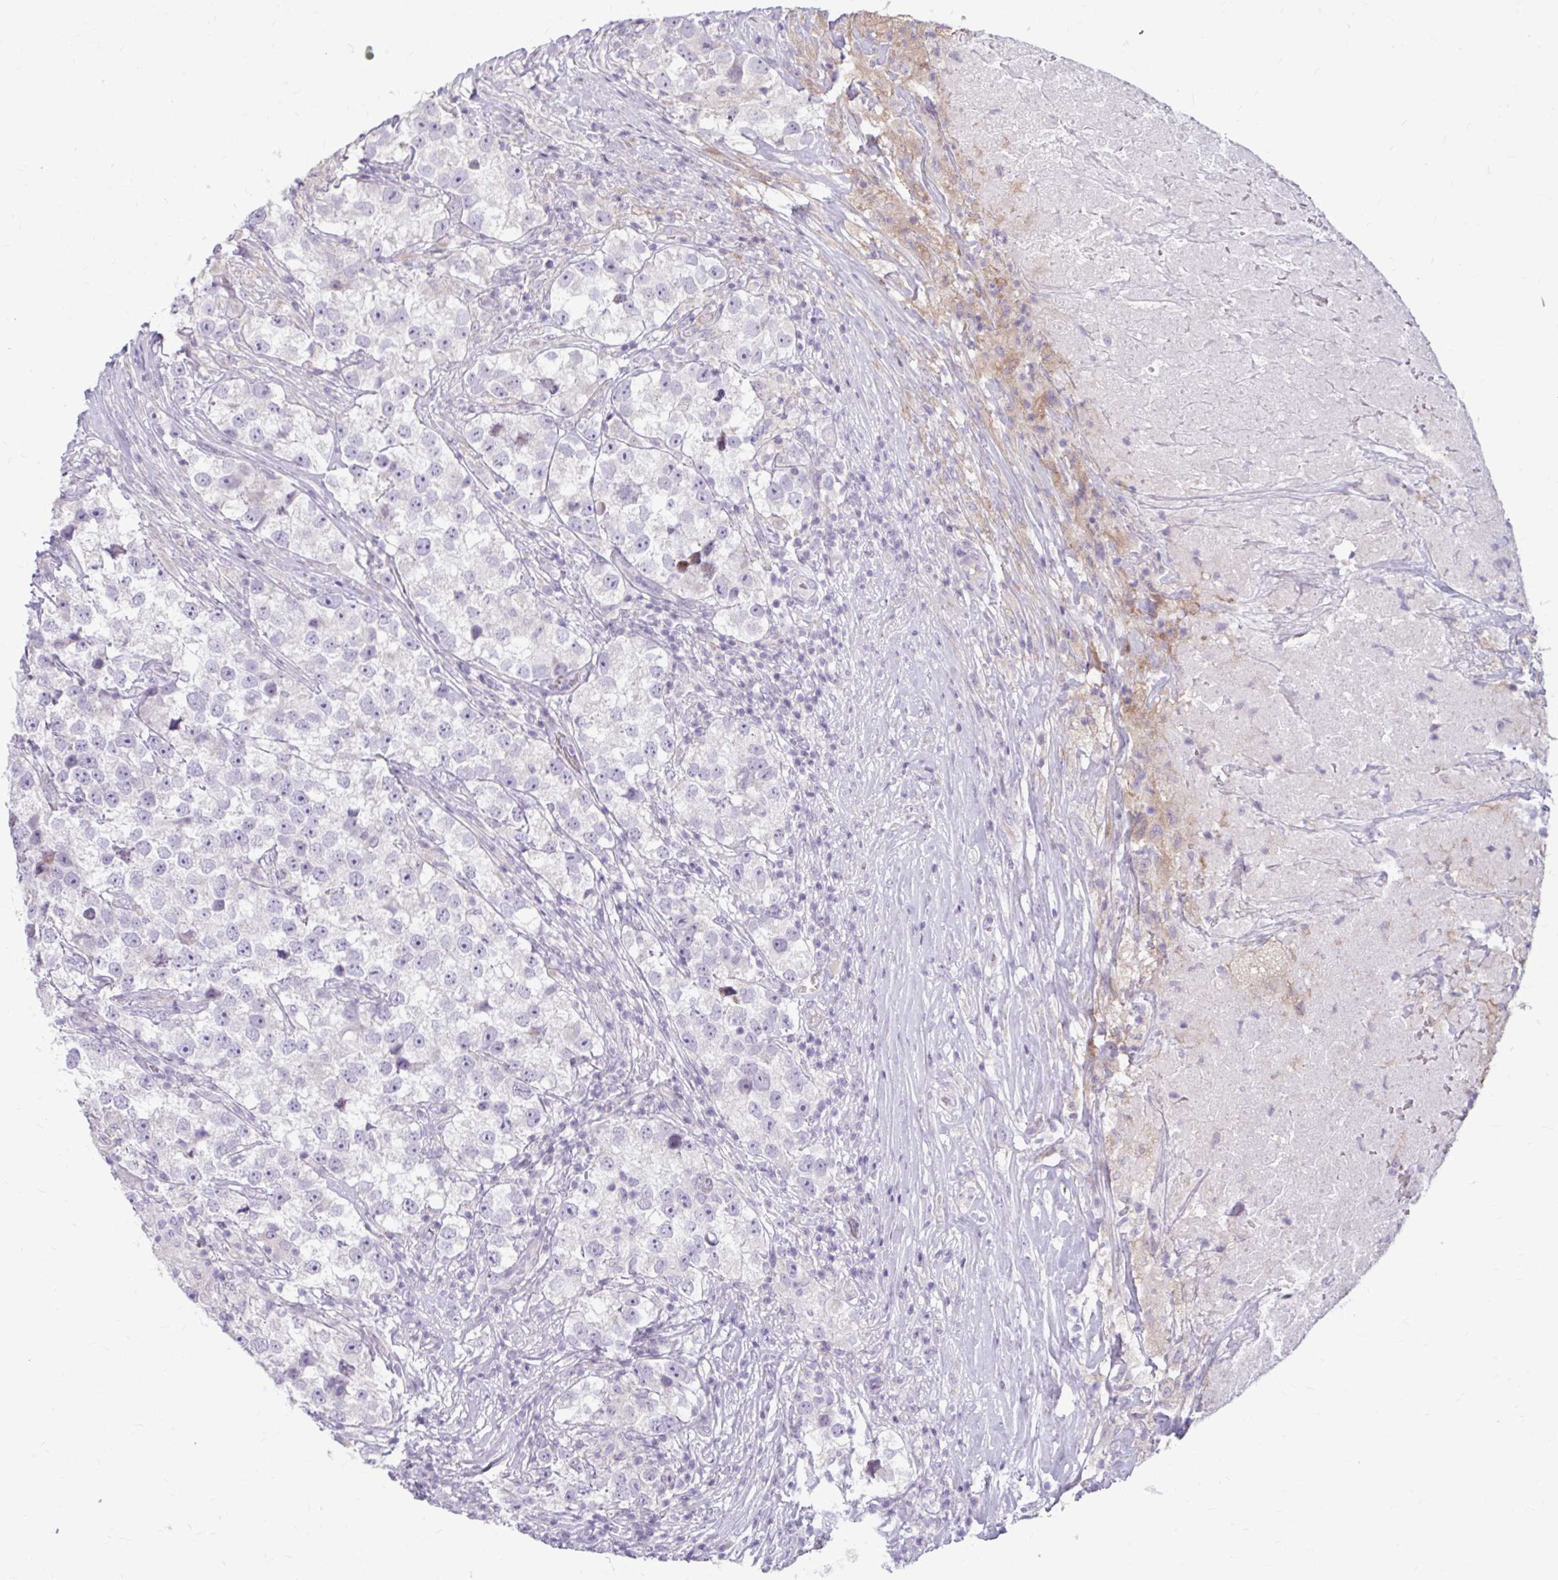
{"staining": {"intensity": "negative", "quantity": "none", "location": "none"}, "tissue": "testis cancer", "cell_type": "Tumor cells", "image_type": "cancer", "snomed": [{"axis": "morphology", "description": "Seminoma, NOS"}, {"axis": "topography", "description": "Testis"}], "caption": "There is no significant staining in tumor cells of testis cancer (seminoma). (DAB (3,3'-diaminobenzidine) immunohistochemistry, high magnification).", "gene": "MSMO1", "patient": {"sex": "male", "age": 46}}